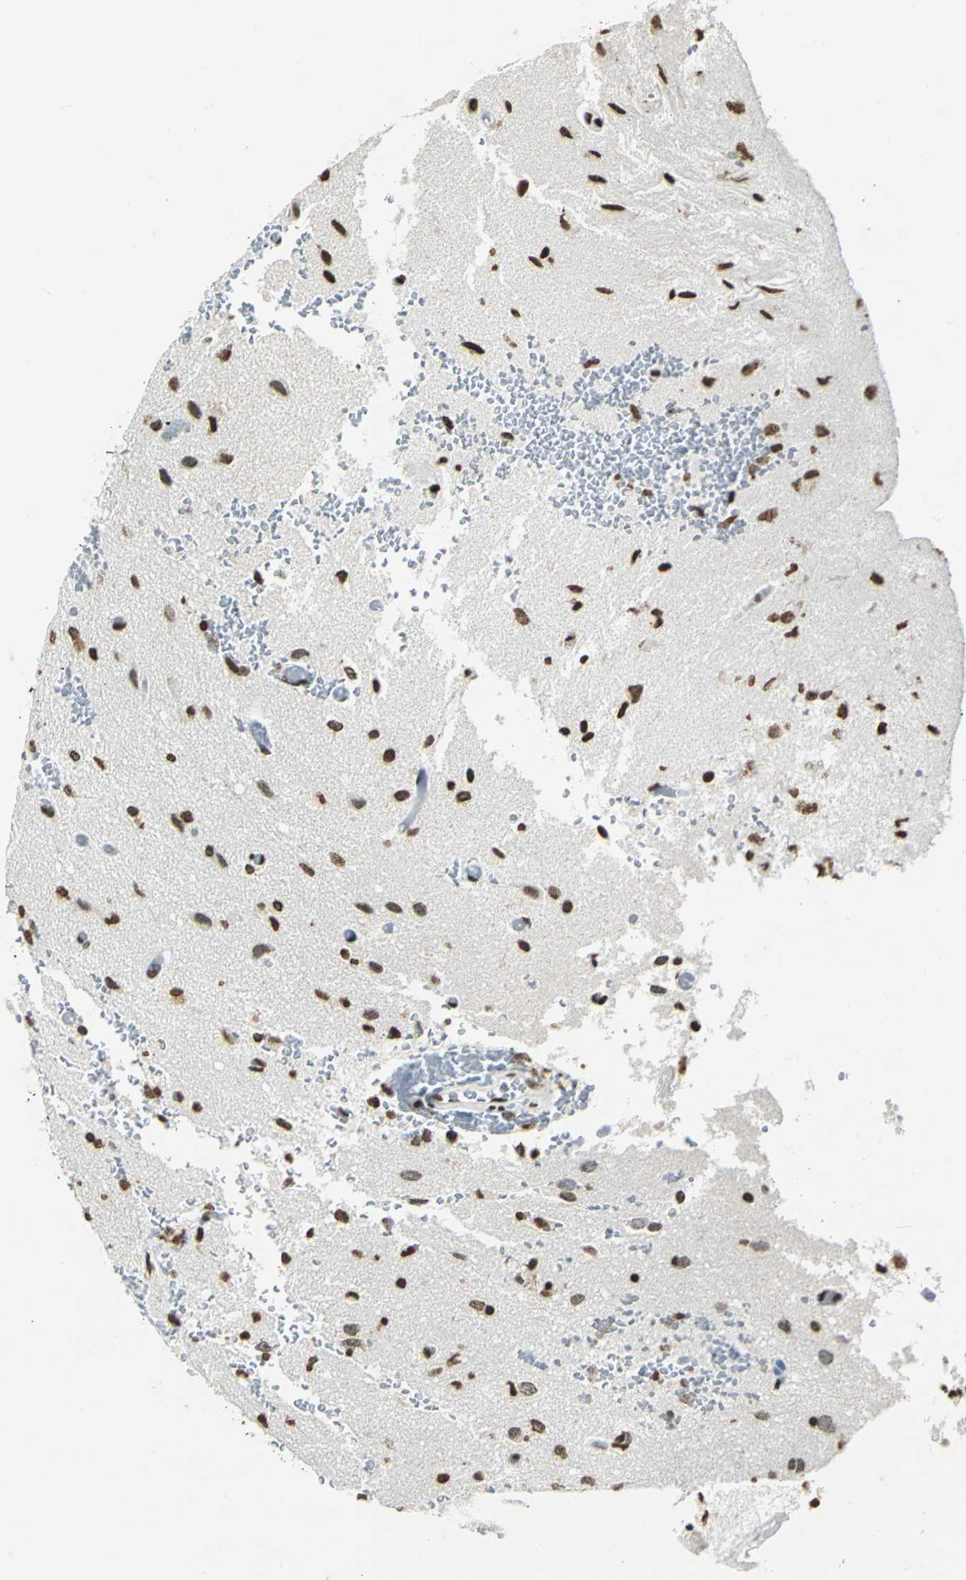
{"staining": {"intensity": "strong", "quantity": ">75%", "location": "nuclear"}, "tissue": "glioma", "cell_type": "Tumor cells", "image_type": "cancer", "snomed": [{"axis": "morphology", "description": "Glioma, malignant, High grade"}, {"axis": "topography", "description": "Brain"}], "caption": "Approximately >75% of tumor cells in malignant glioma (high-grade) exhibit strong nuclear protein staining as visualized by brown immunohistochemical staining.", "gene": "MCM4", "patient": {"sex": "male", "age": 47}}